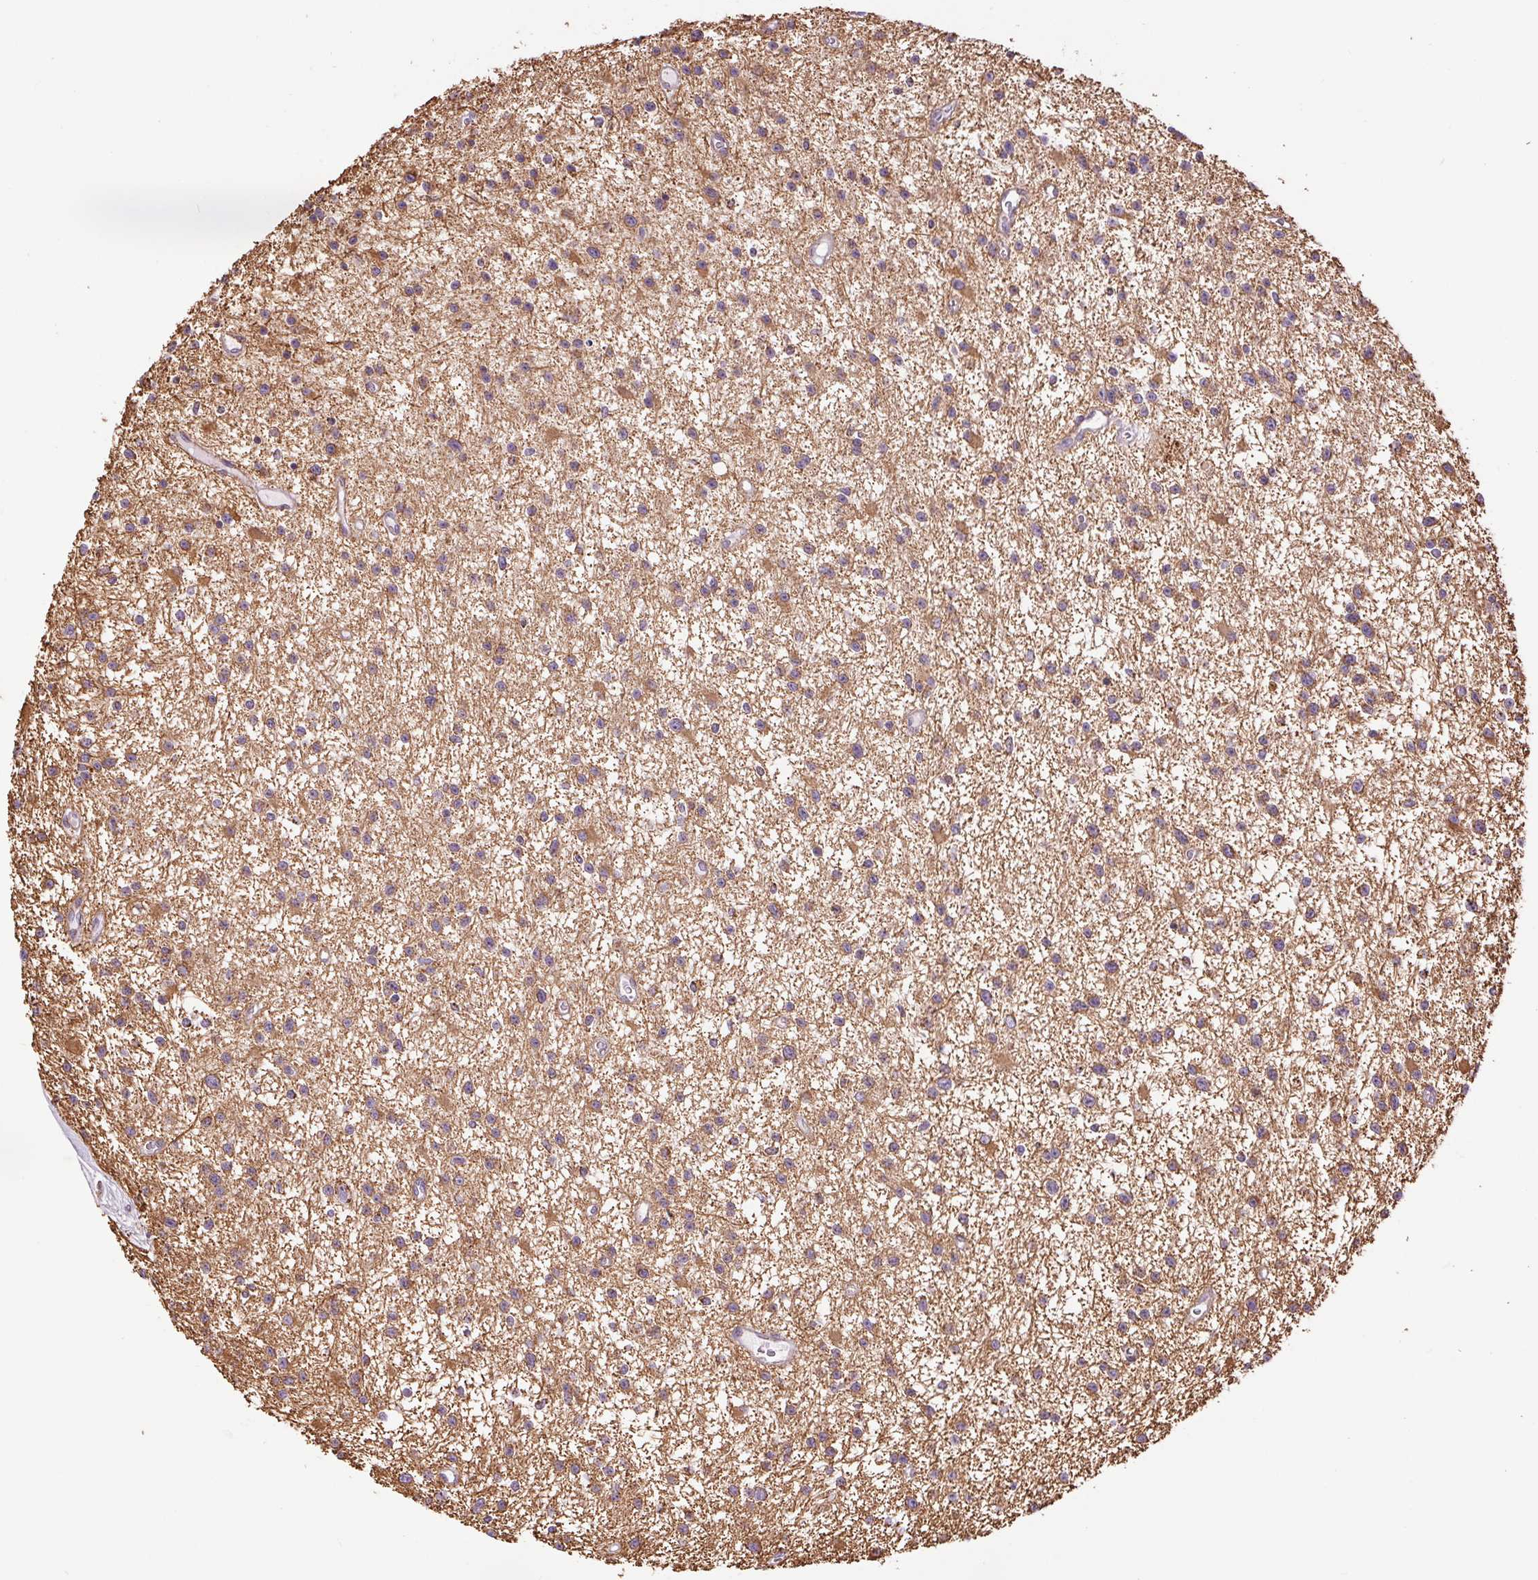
{"staining": {"intensity": "moderate", "quantity": ">75%", "location": "cytoplasmic/membranous"}, "tissue": "glioma", "cell_type": "Tumor cells", "image_type": "cancer", "snomed": [{"axis": "morphology", "description": "Glioma, malignant, Low grade"}, {"axis": "topography", "description": "Brain"}], "caption": "IHC staining of glioma, which exhibits medium levels of moderate cytoplasmic/membranous staining in approximately >75% of tumor cells indicating moderate cytoplasmic/membranous protein staining. The staining was performed using DAB (3,3'-diaminobenzidine) (brown) for protein detection and nuclei were counterstained in hematoxylin (blue).", "gene": "ATP5PB", "patient": {"sex": "male", "age": 43}}